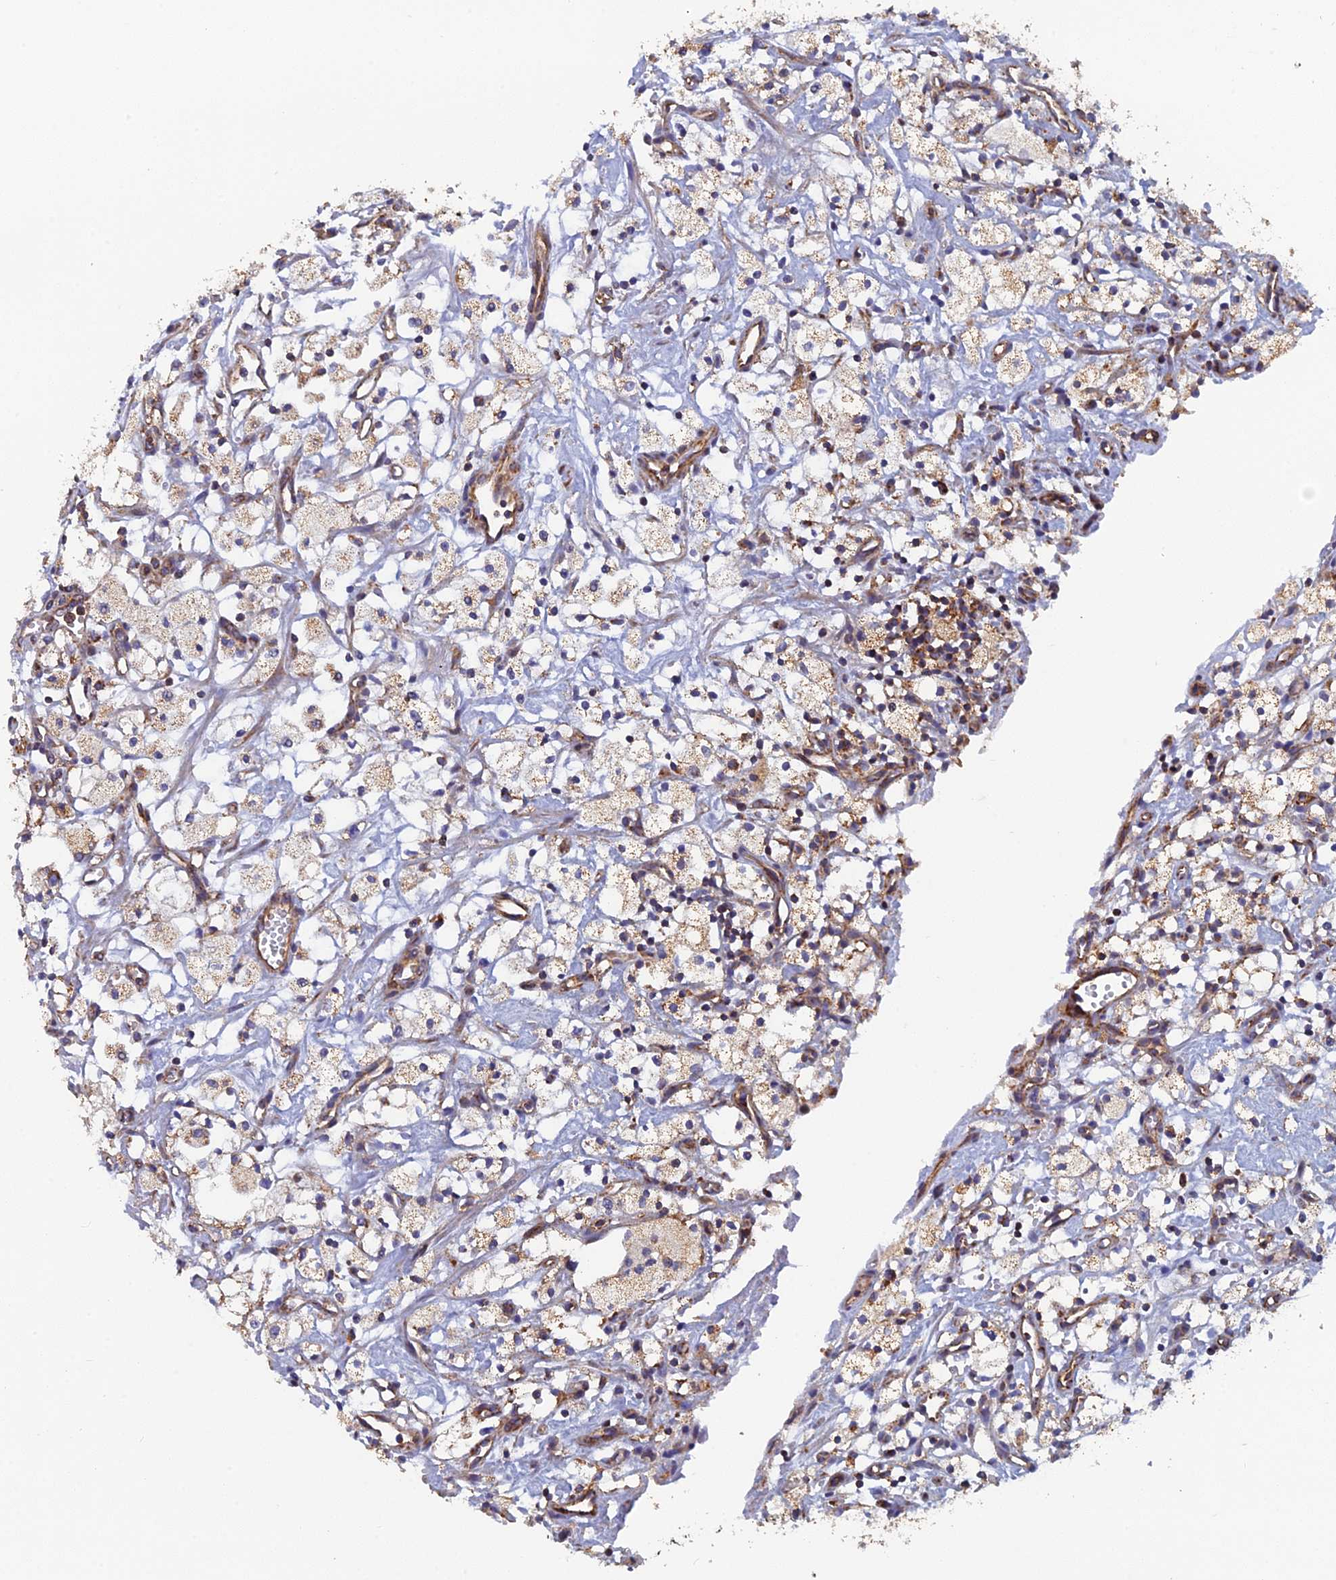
{"staining": {"intensity": "weak", "quantity": ">75%", "location": "cytoplasmic/membranous"}, "tissue": "renal cancer", "cell_type": "Tumor cells", "image_type": "cancer", "snomed": [{"axis": "morphology", "description": "Adenocarcinoma, NOS"}, {"axis": "topography", "description": "Kidney"}], "caption": "Renal adenocarcinoma stained for a protein reveals weak cytoplasmic/membranous positivity in tumor cells. (Brightfield microscopy of DAB IHC at high magnification).", "gene": "MRPS9", "patient": {"sex": "male", "age": 59}}